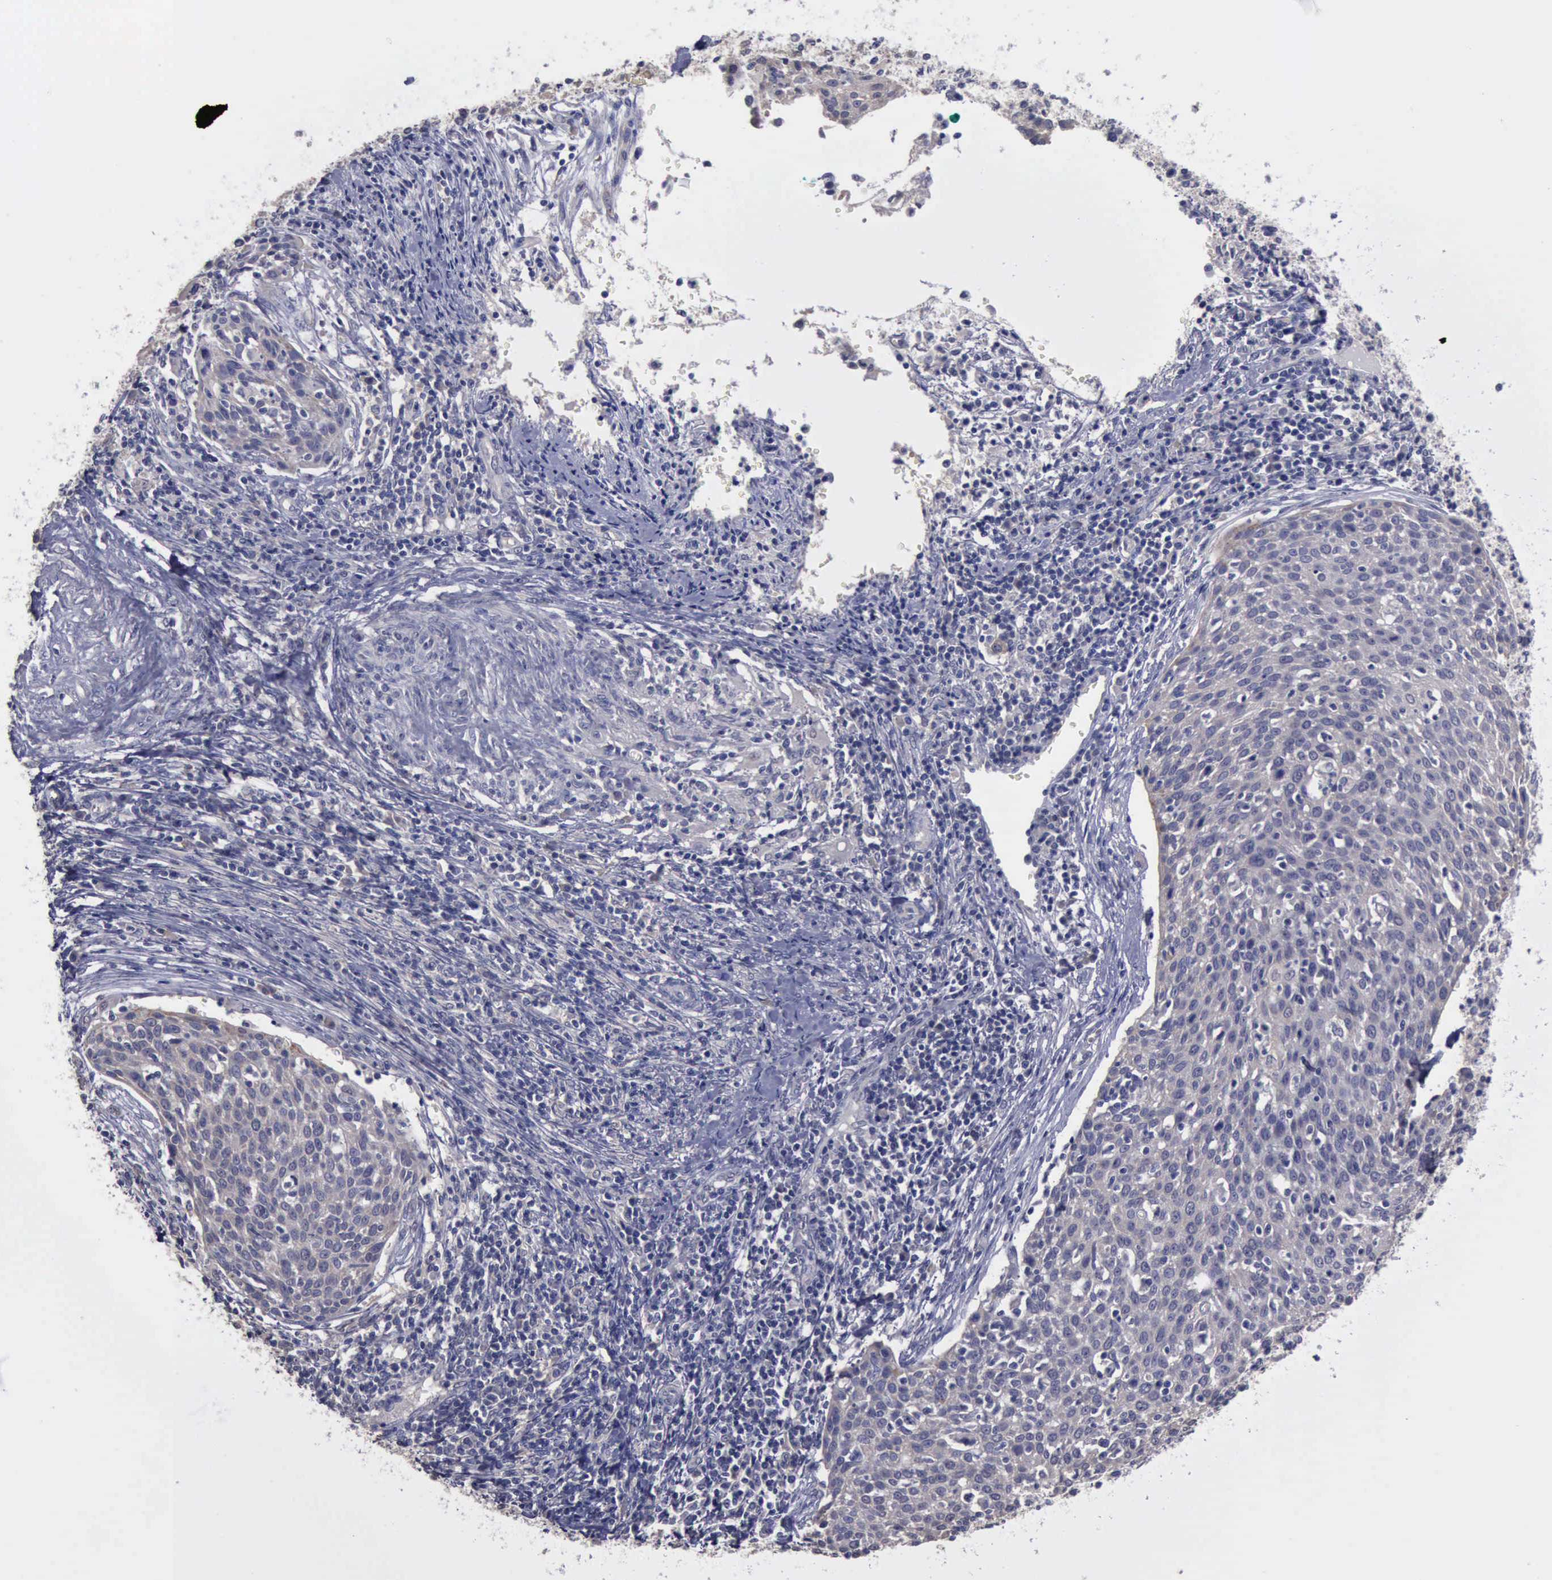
{"staining": {"intensity": "negative", "quantity": "none", "location": "none"}, "tissue": "cervical cancer", "cell_type": "Tumor cells", "image_type": "cancer", "snomed": [{"axis": "morphology", "description": "Squamous cell carcinoma, NOS"}, {"axis": "topography", "description": "Cervix"}], "caption": "IHC of squamous cell carcinoma (cervical) reveals no positivity in tumor cells.", "gene": "PHKA1", "patient": {"sex": "female", "age": 38}}